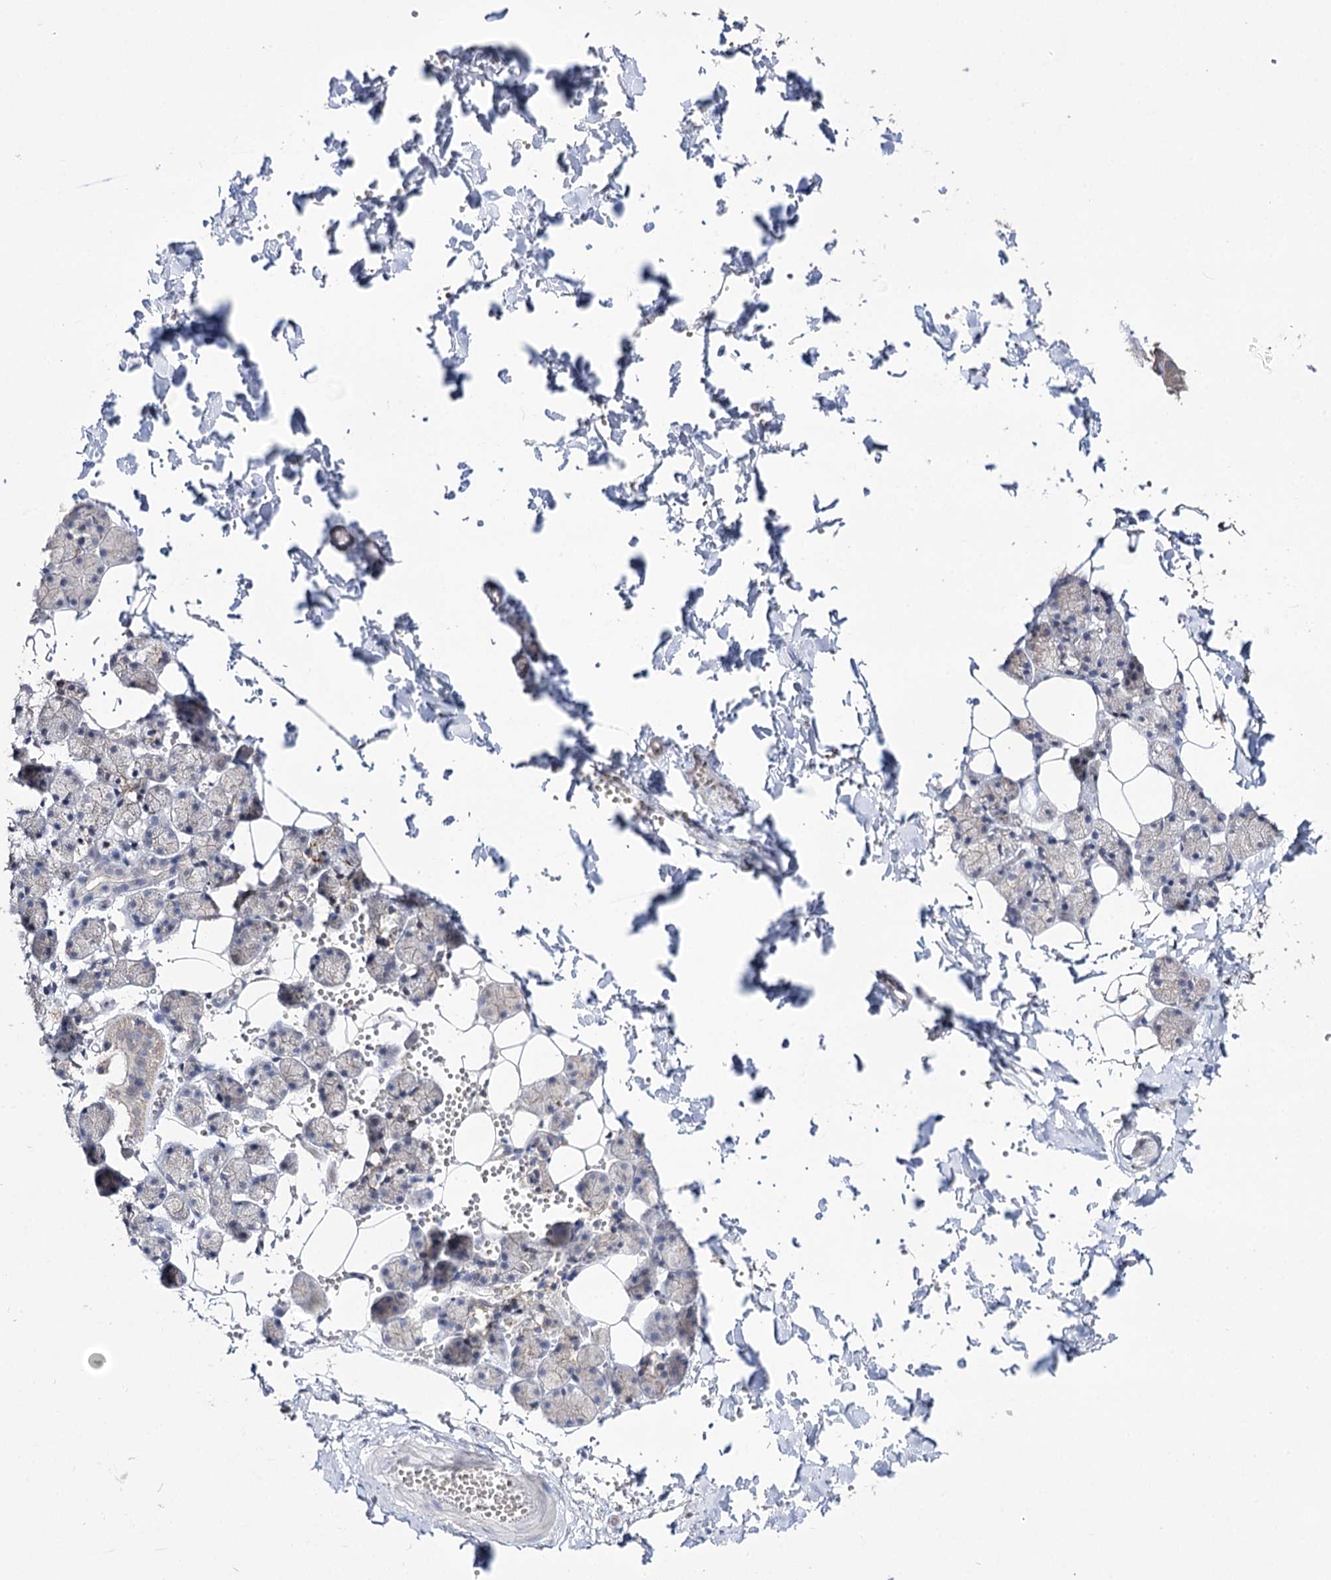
{"staining": {"intensity": "moderate", "quantity": "<25%", "location": "cytoplasmic/membranous,nuclear"}, "tissue": "salivary gland", "cell_type": "Glandular cells", "image_type": "normal", "snomed": [{"axis": "morphology", "description": "Normal tissue, NOS"}, {"axis": "topography", "description": "Salivary gland"}], "caption": "Immunohistochemistry (IHC) image of benign salivary gland: human salivary gland stained using immunohistochemistry (IHC) displays low levels of moderate protein expression localized specifically in the cytoplasmic/membranous,nuclear of glandular cells, appearing as a cytoplasmic/membranous,nuclear brown color.", "gene": "VGLL4", "patient": {"sex": "female", "age": 33}}